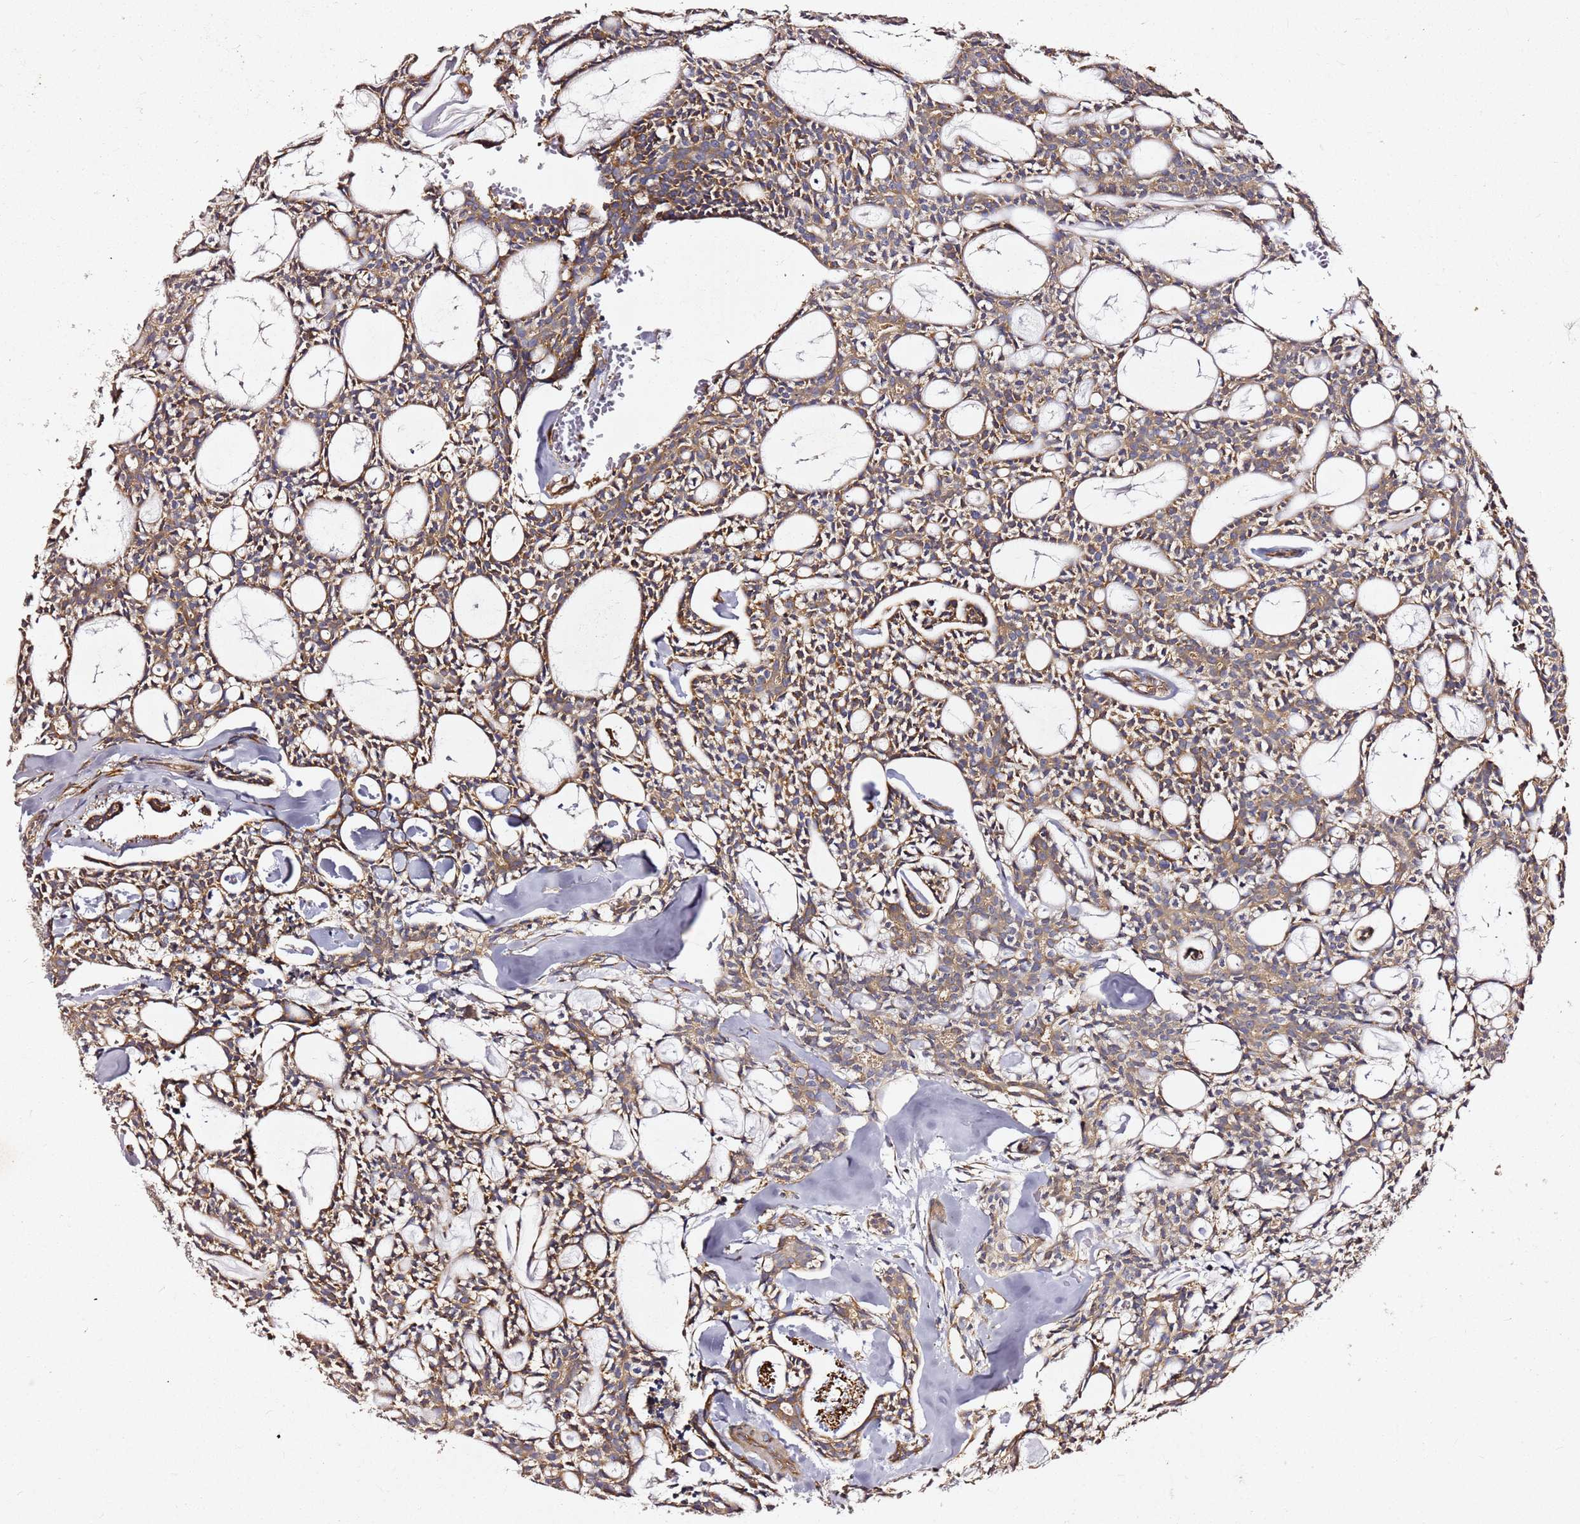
{"staining": {"intensity": "strong", "quantity": ">75%", "location": "cytoplasmic/membranous"}, "tissue": "head and neck cancer", "cell_type": "Tumor cells", "image_type": "cancer", "snomed": [{"axis": "morphology", "description": "Adenocarcinoma, NOS"}, {"axis": "topography", "description": "Salivary gland"}, {"axis": "topography", "description": "Head-Neck"}], "caption": "Adenocarcinoma (head and neck) tissue exhibits strong cytoplasmic/membranous positivity in approximately >75% of tumor cells Using DAB (brown) and hematoxylin (blue) stains, captured at high magnification using brightfield microscopy.", "gene": "KIF7", "patient": {"sex": "male", "age": 55}}